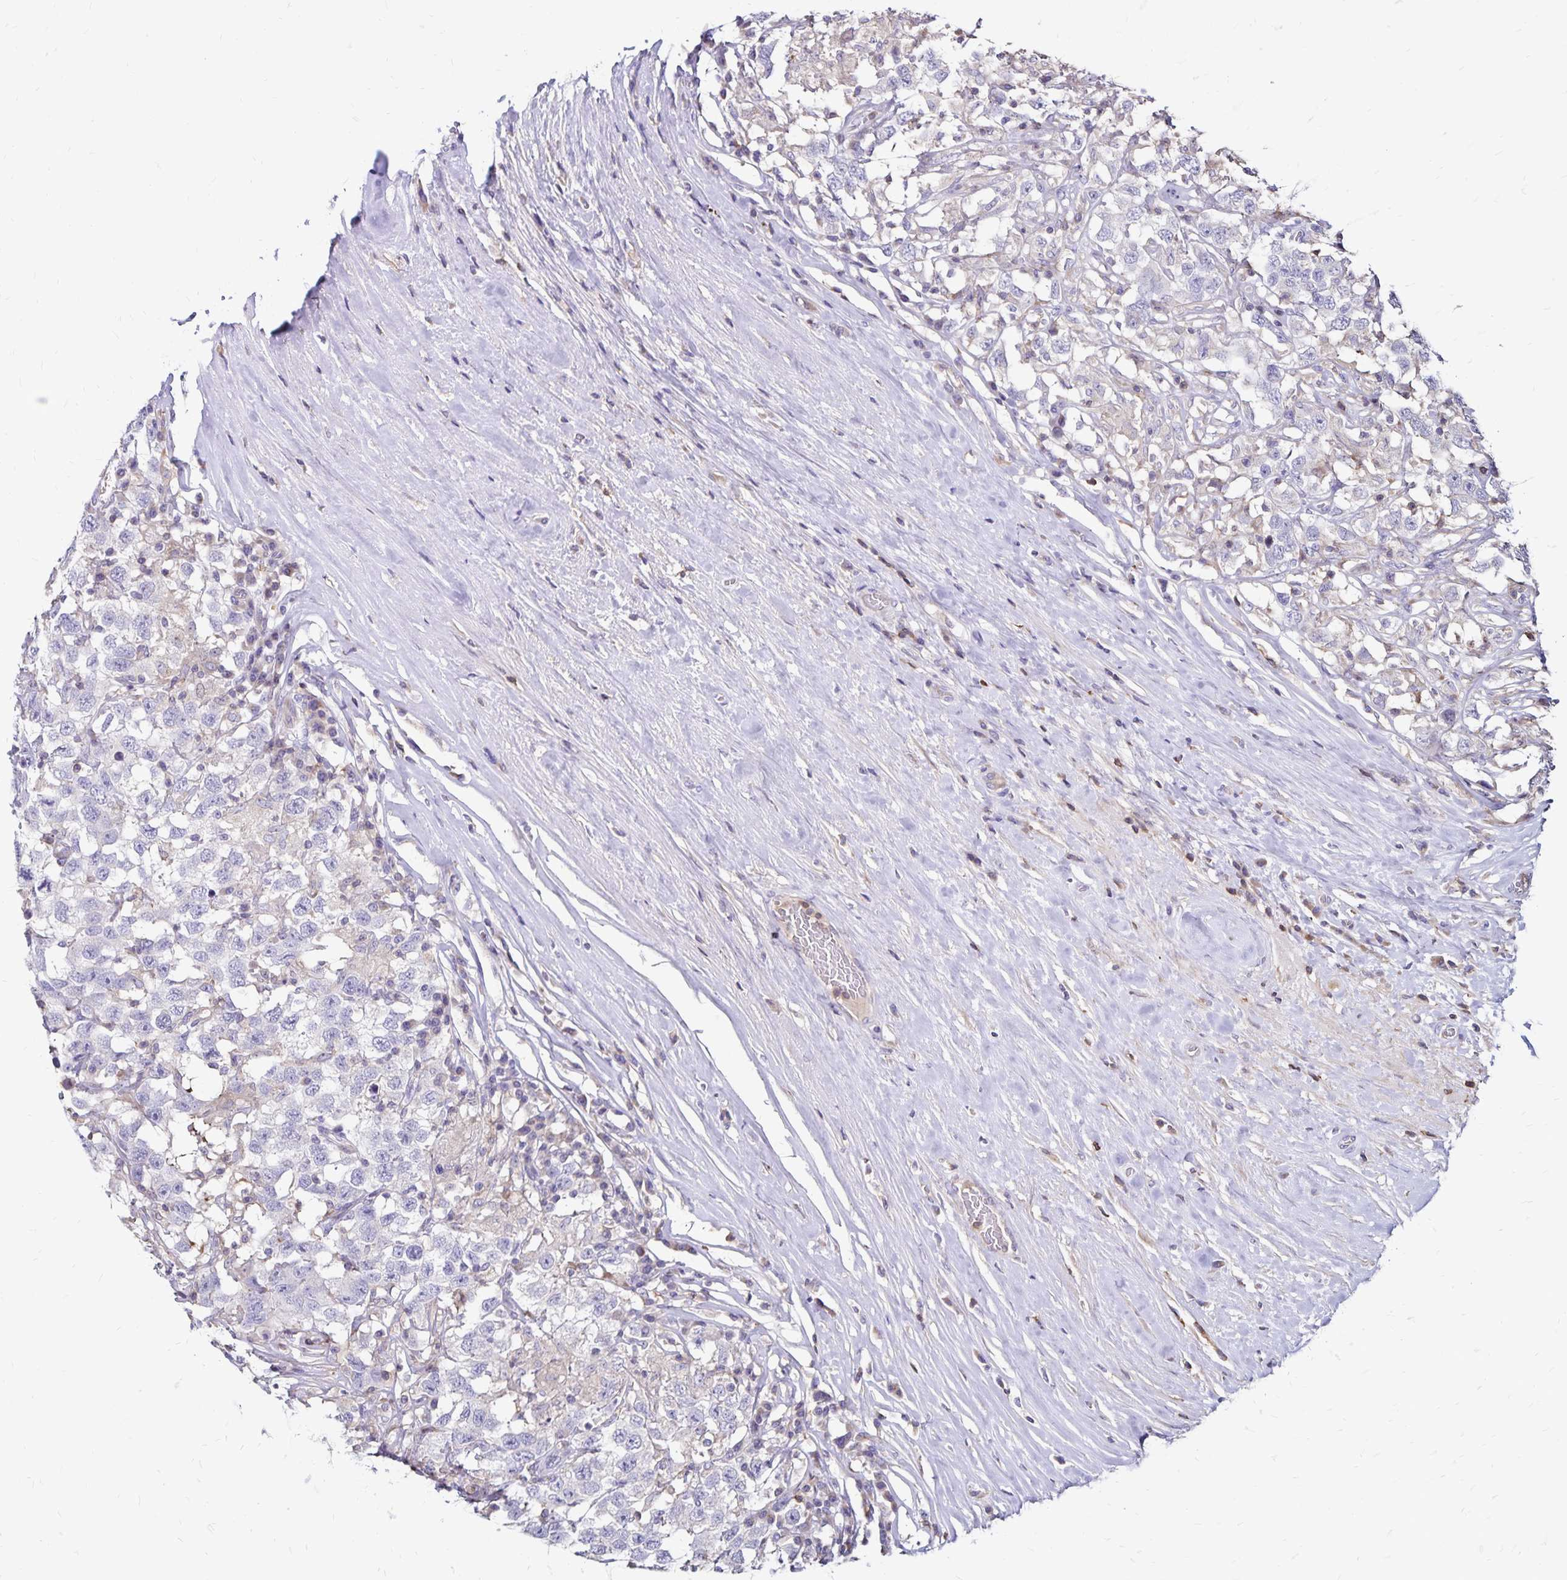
{"staining": {"intensity": "negative", "quantity": "none", "location": "none"}, "tissue": "testis cancer", "cell_type": "Tumor cells", "image_type": "cancer", "snomed": [{"axis": "morphology", "description": "Seminoma, NOS"}, {"axis": "topography", "description": "Testis"}], "caption": "Tumor cells are negative for brown protein staining in testis cancer (seminoma). Nuclei are stained in blue.", "gene": "NAGPA", "patient": {"sex": "male", "age": 41}}